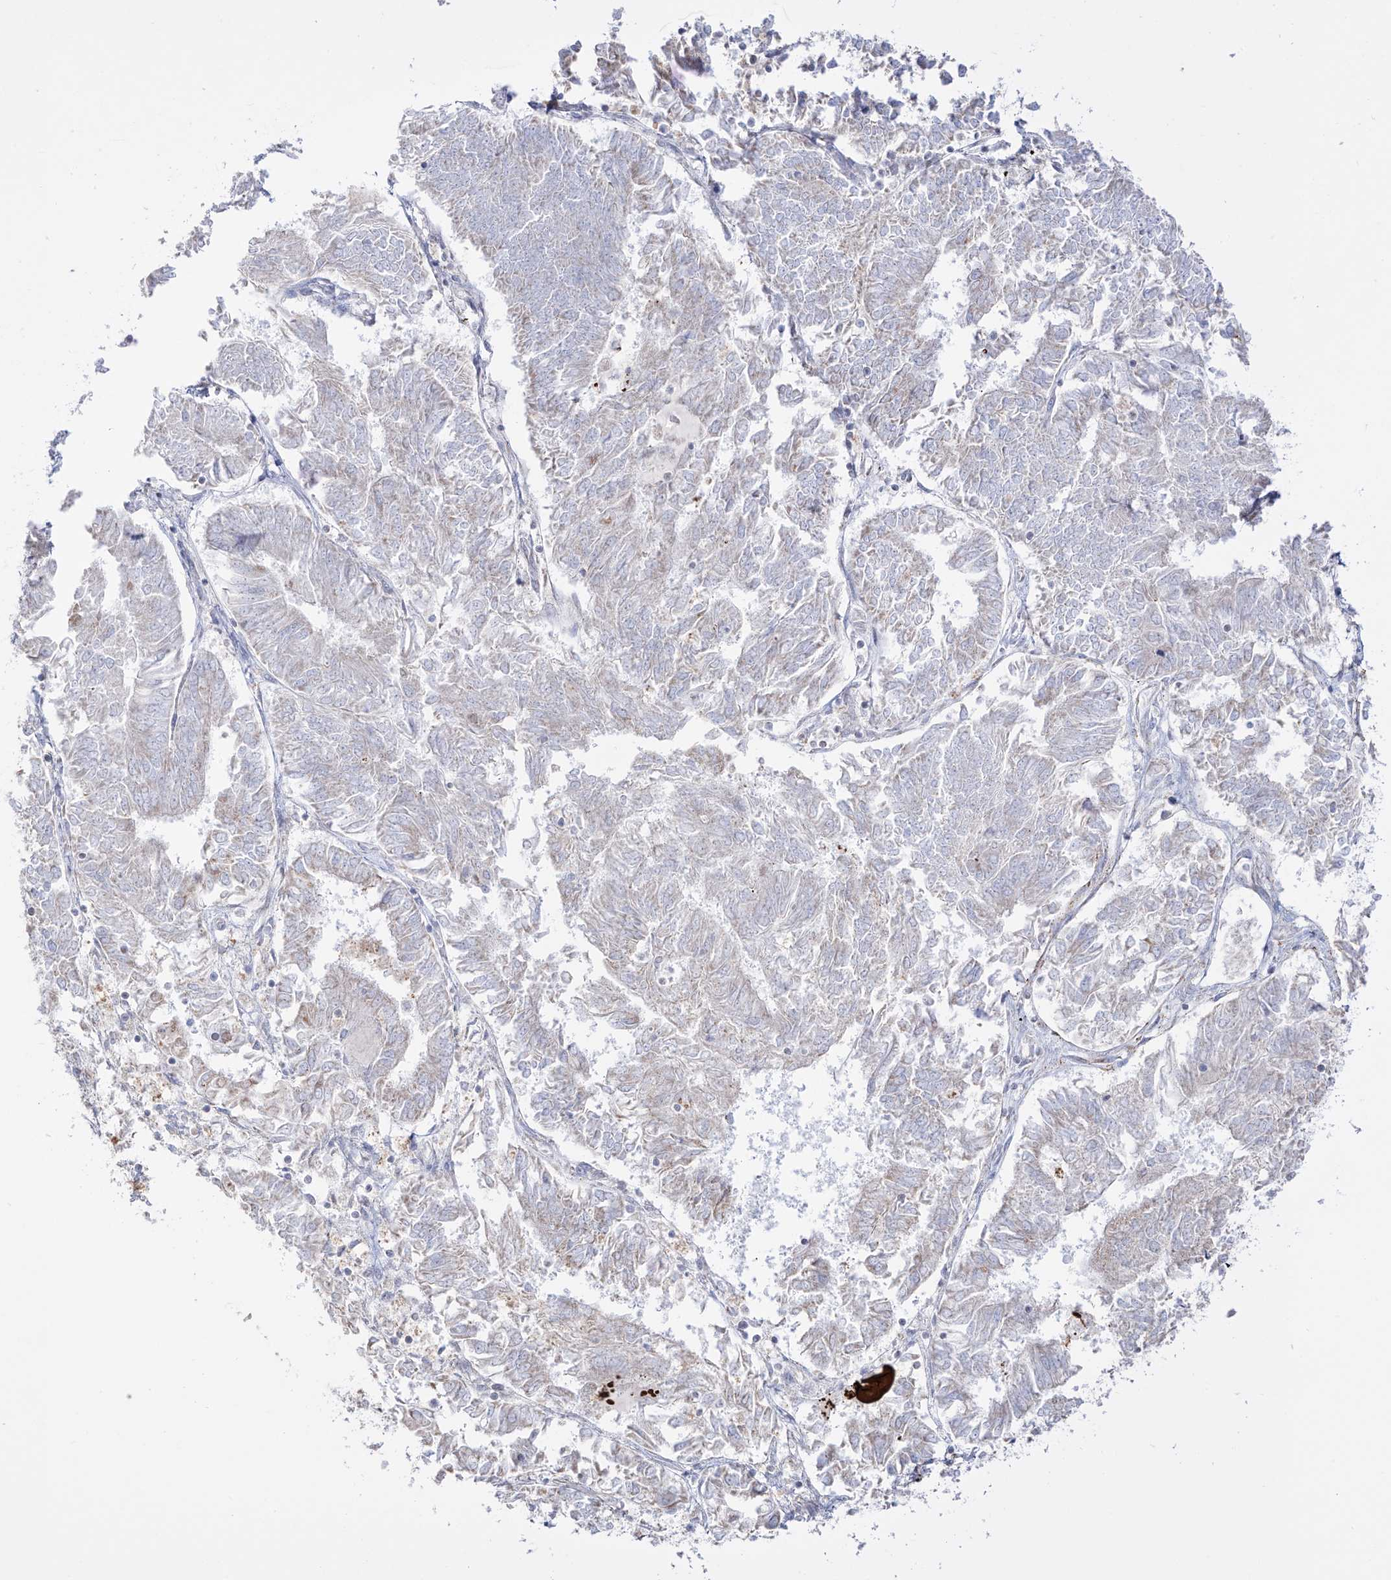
{"staining": {"intensity": "weak", "quantity": "<25%", "location": "cytoplasmic/membranous"}, "tissue": "endometrial cancer", "cell_type": "Tumor cells", "image_type": "cancer", "snomed": [{"axis": "morphology", "description": "Adenocarcinoma, NOS"}, {"axis": "topography", "description": "Endometrium"}], "caption": "Tumor cells show no significant protein staining in endometrial cancer (adenocarcinoma).", "gene": "RCHY1", "patient": {"sex": "female", "age": 58}}